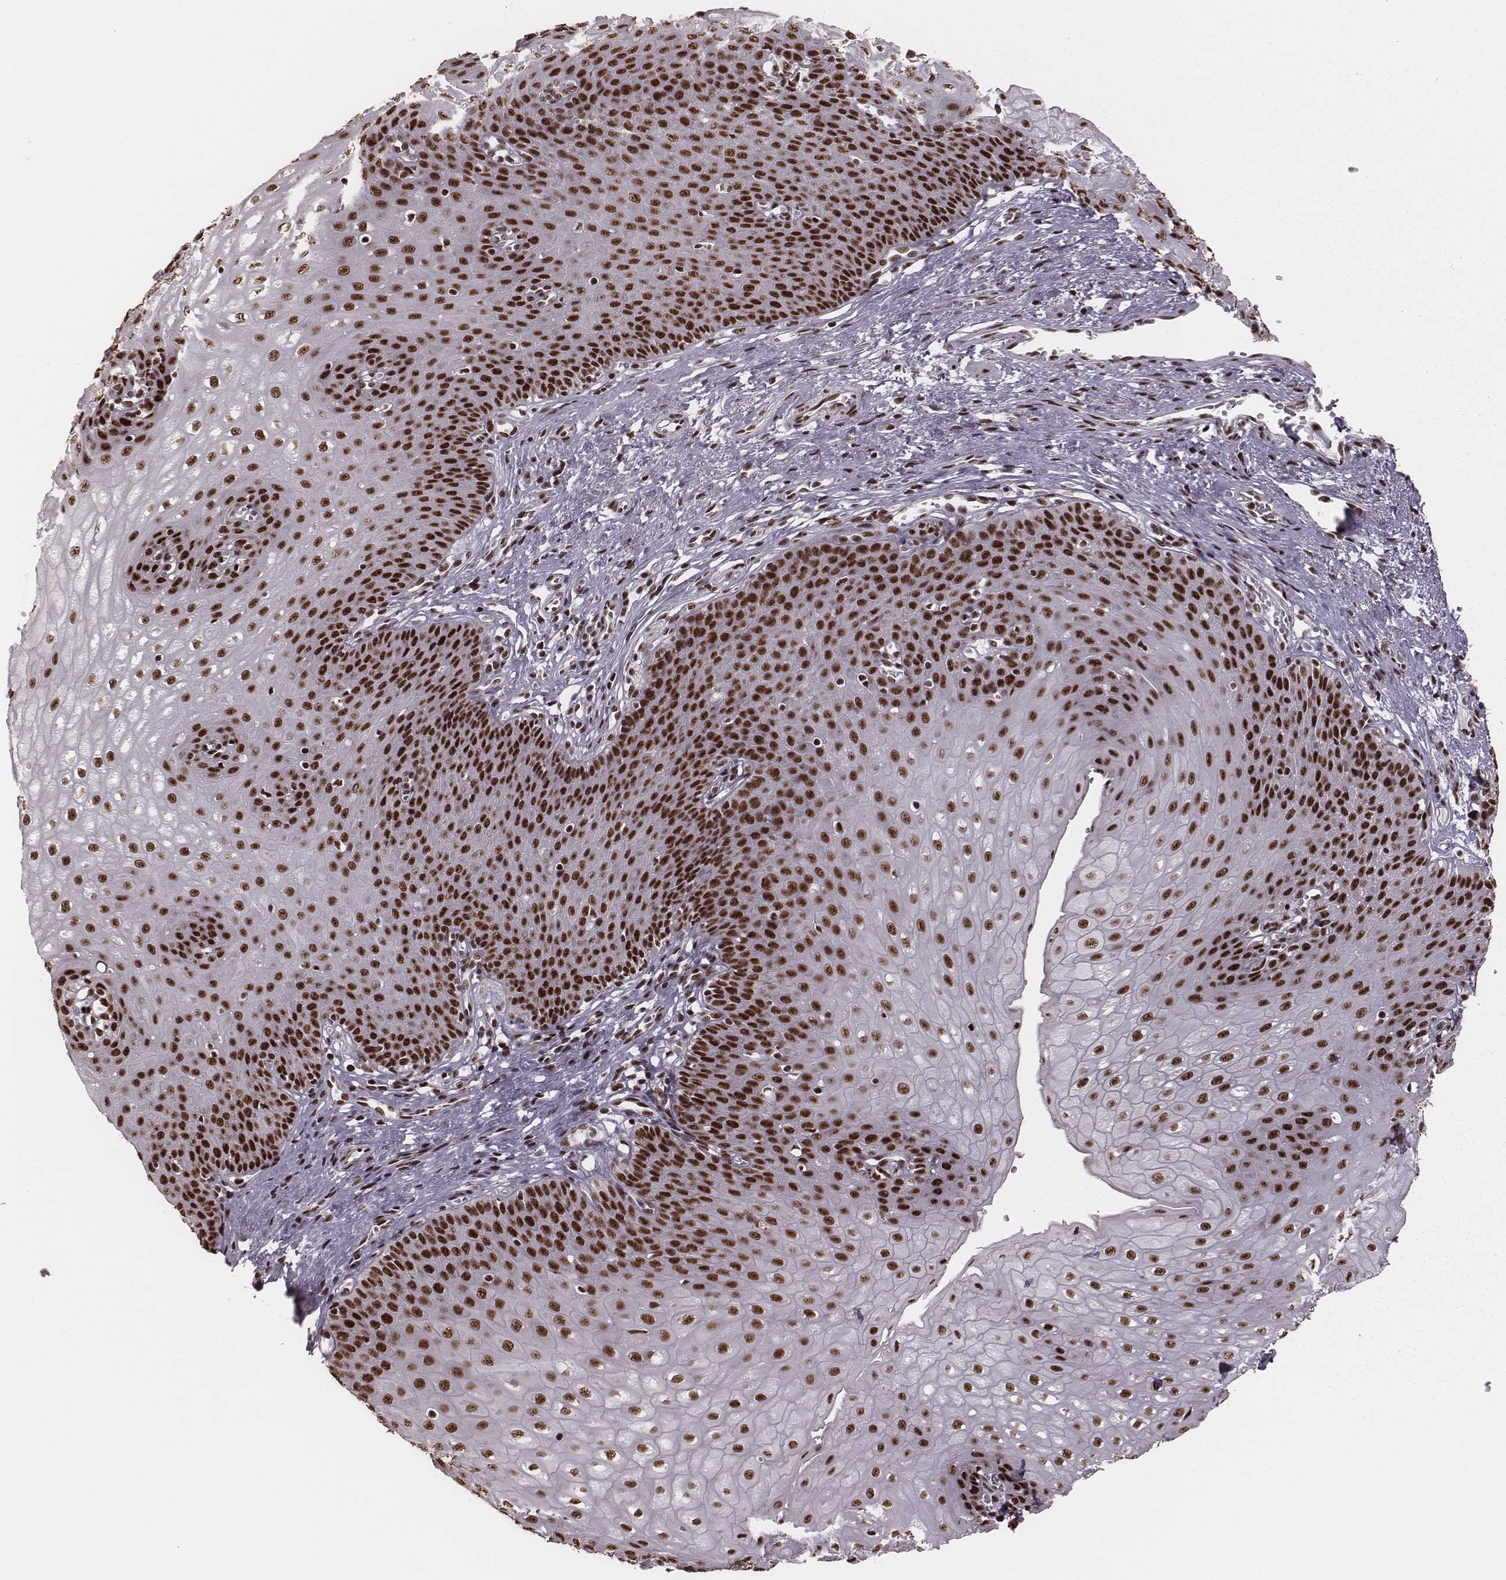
{"staining": {"intensity": "strong", "quantity": ">75%", "location": "nuclear"}, "tissue": "esophagus", "cell_type": "Squamous epithelial cells", "image_type": "normal", "snomed": [{"axis": "morphology", "description": "Normal tissue, NOS"}, {"axis": "topography", "description": "Esophagus"}], "caption": "DAB immunohistochemical staining of unremarkable esophagus displays strong nuclear protein expression in approximately >75% of squamous epithelial cells.", "gene": "LUC7L", "patient": {"sex": "male", "age": 71}}